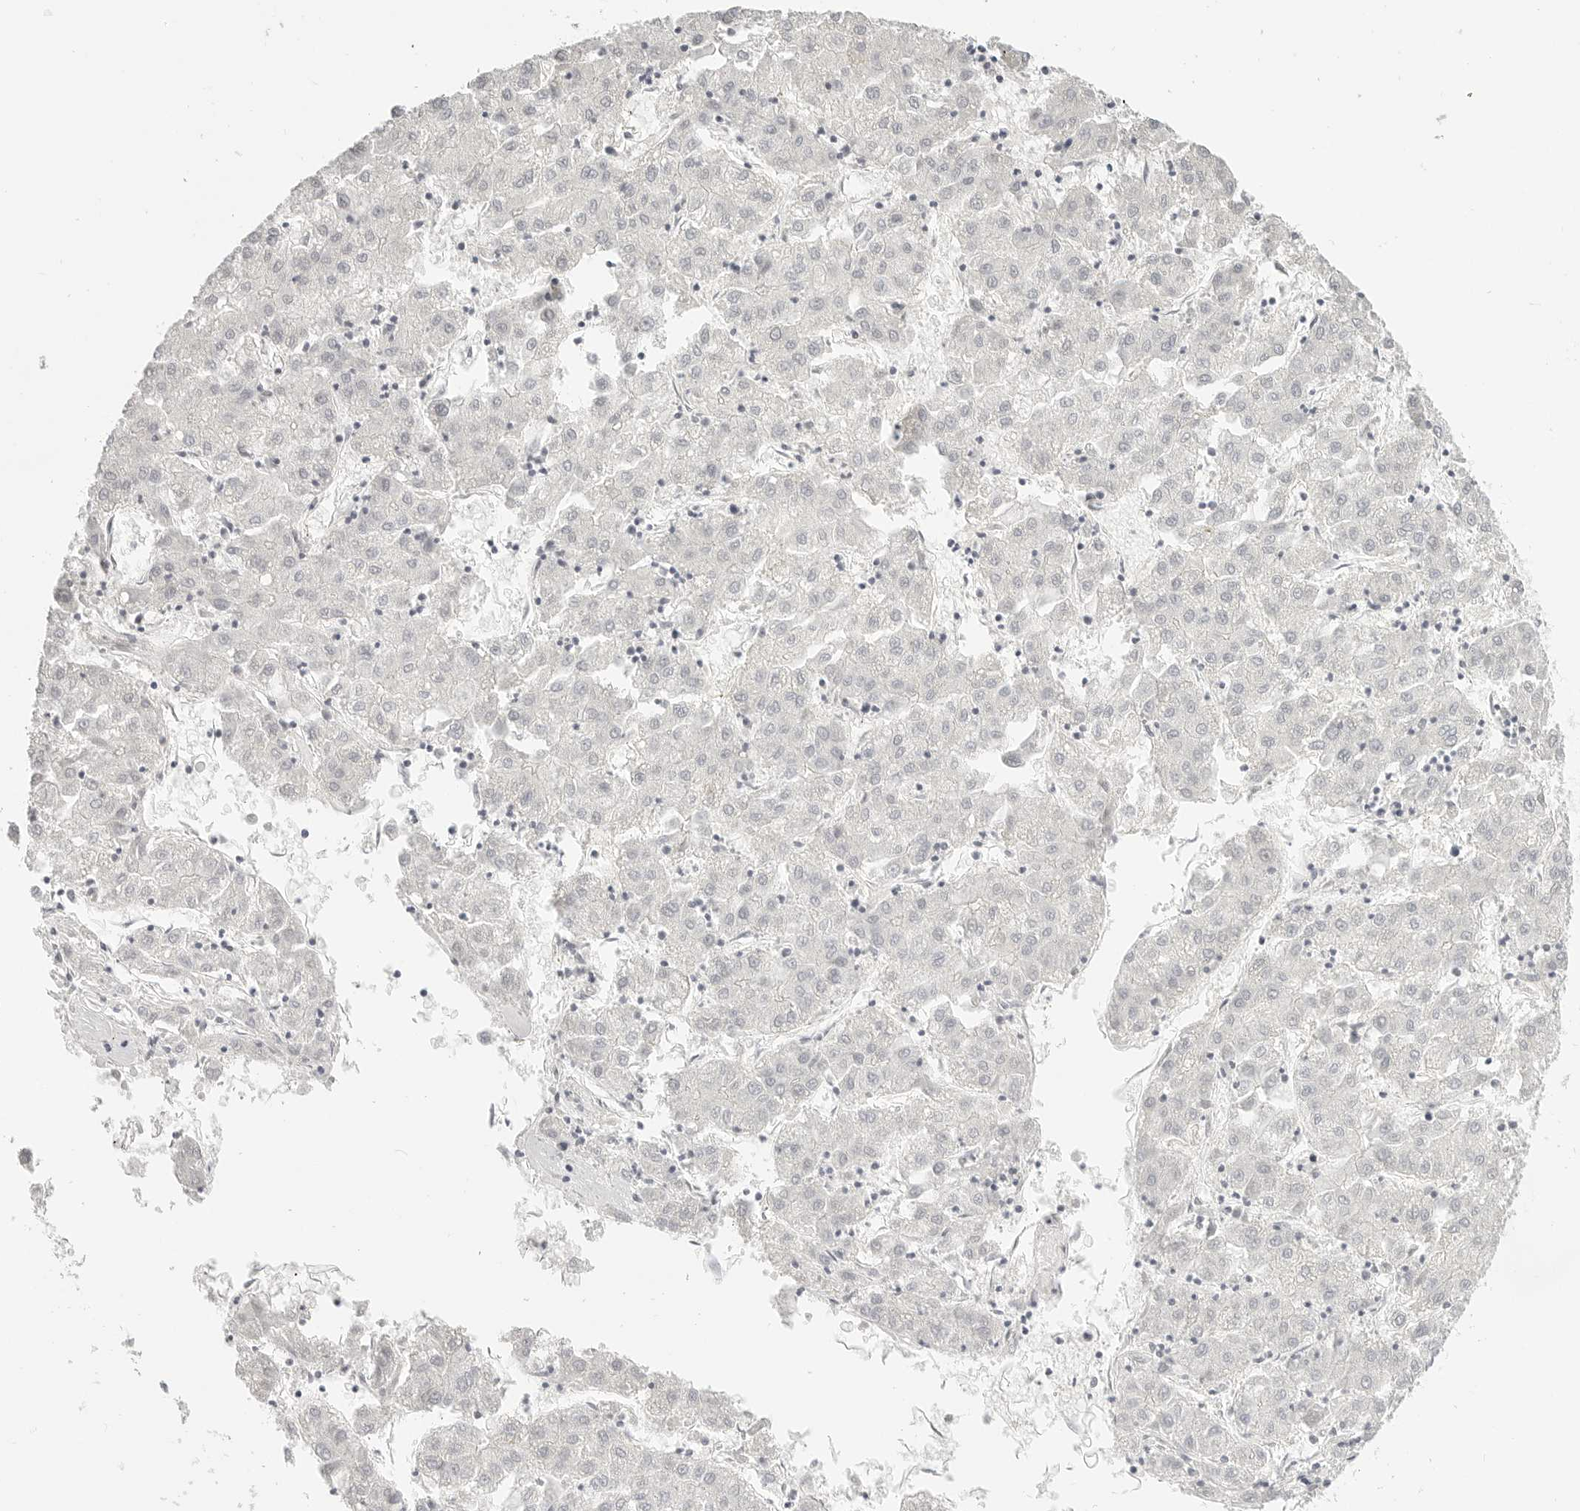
{"staining": {"intensity": "negative", "quantity": "none", "location": "none"}, "tissue": "liver cancer", "cell_type": "Tumor cells", "image_type": "cancer", "snomed": [{"axis": "morphology", "description": "Carcinoma, Hepatocellular, NOS"}, {"axis": "topography", "description": "Liver"}], "caption": "Tumor cells show no significant protein staining in liver cancer. (Immunohistochemistry (ihc), brightfield microscopy, high magnification).", "gene": "KLK11", "patient": {"sex": "male", "age": 72}}